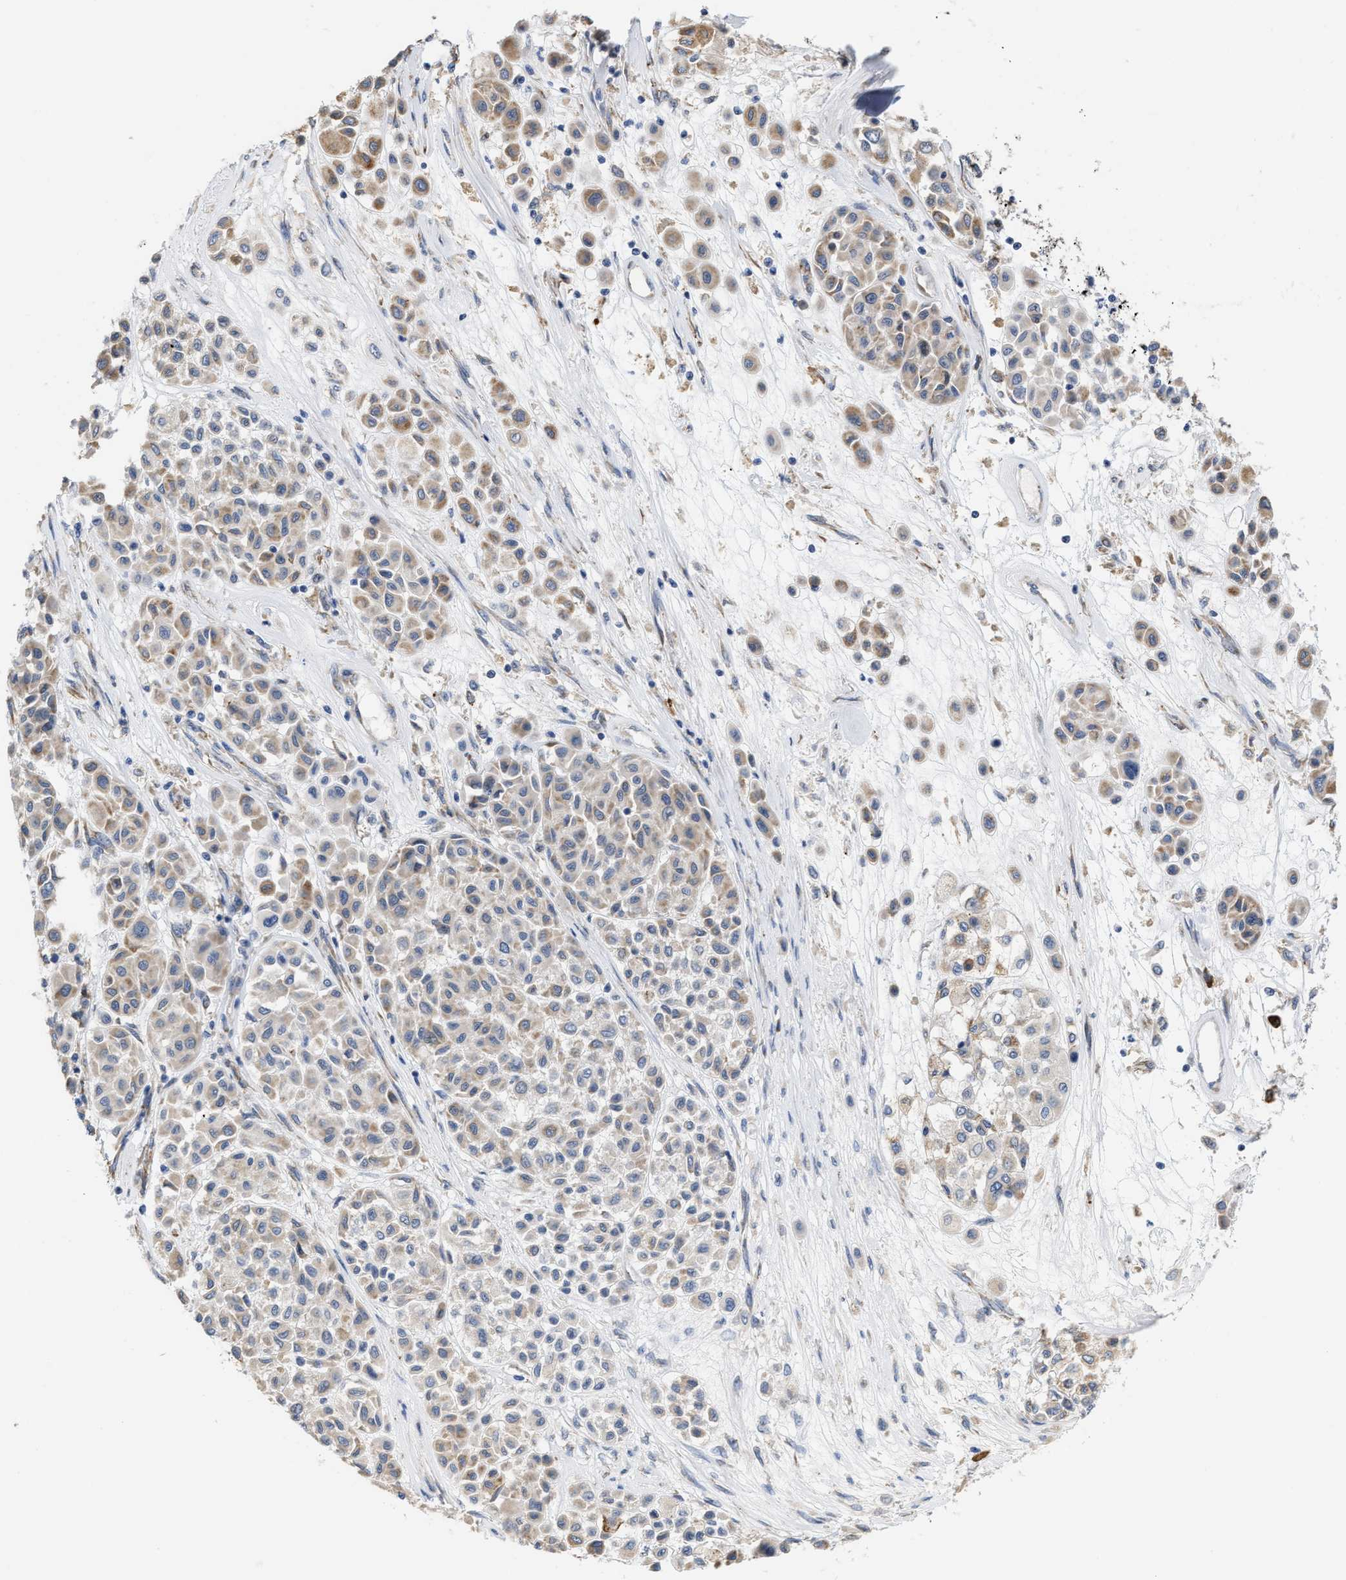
{"staining": {"intensity": "weak", "quantity": ">75%", "location": "cytoplasmic/membranous"}, "tissue": "melanoma", "cell_type": "Tumor cells", "image_type": "cancer", "snomed": [{"axis": "morphology", "description": "Malignant melanoma, Metastatic site"}, {"axis": "topography", "description": "Soft tissue"}], "caption": "Approximately >75% of tumor cells in malignant melanoma (metastatic site) demonstrate weak cytoplasmic/membranous protein expression as visualized by brown immunohistochemical staining.", "gene": "RYR2", "patient": {"sex": "male", "age": 41}}